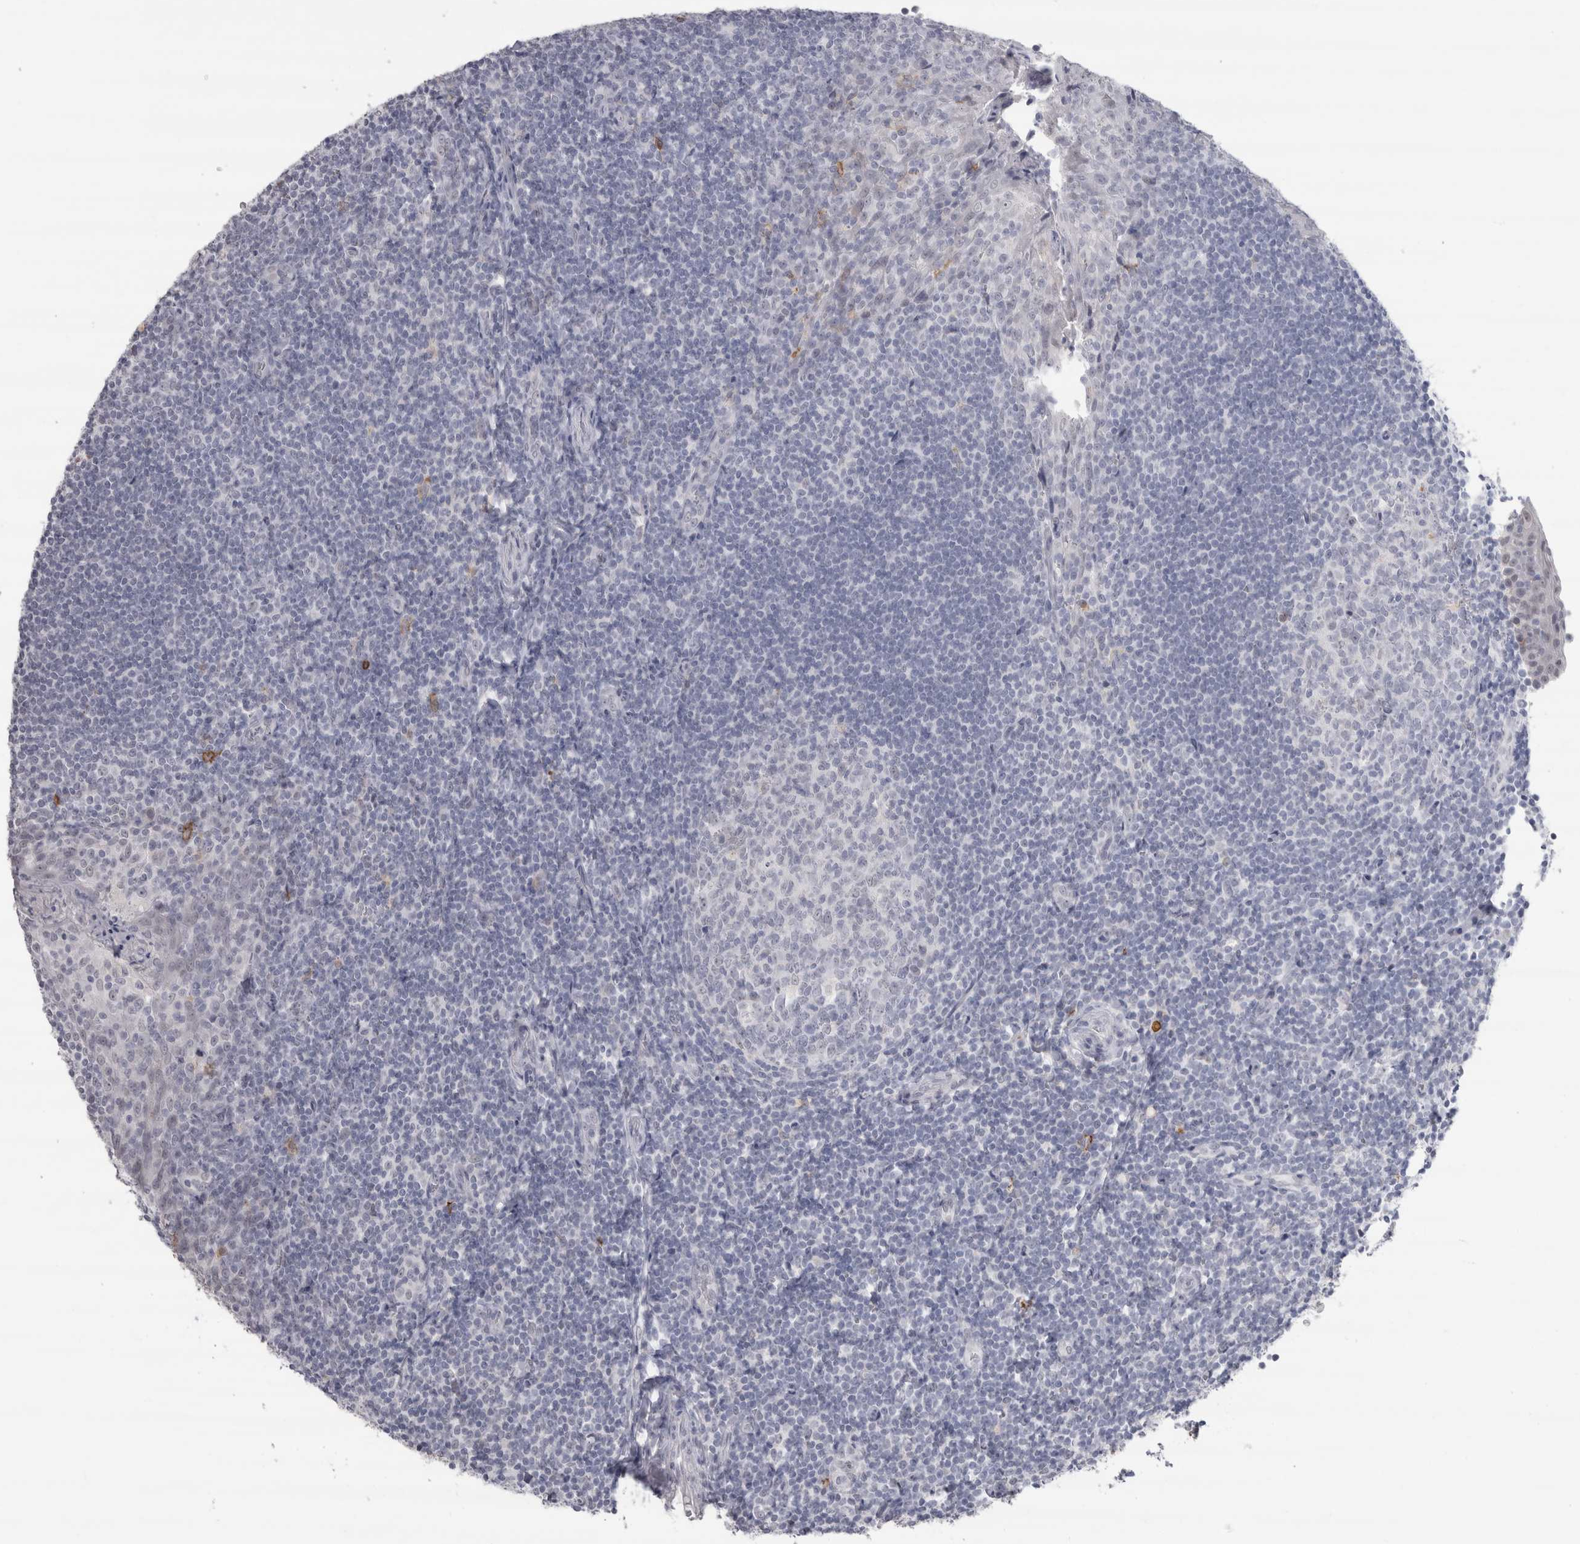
{"staining": {"intensity": "negative", "quantity": "none", "location": "none"}, "tissue": "tonsil", "cell_type": "Germinal center cells", "image_type": "normal", "snomed": [{"axis": "morphology", "description": "Normal tissue, NOS"}, {"axis": "topography", "description": "Tonsil"}], "caption": "There is no significant expression in germinal center cells of tonsil. (DAB IHC with hematoxylin counter stain).", "gene": "CDH17", "patient": {"sex": "male", "age": 27}}